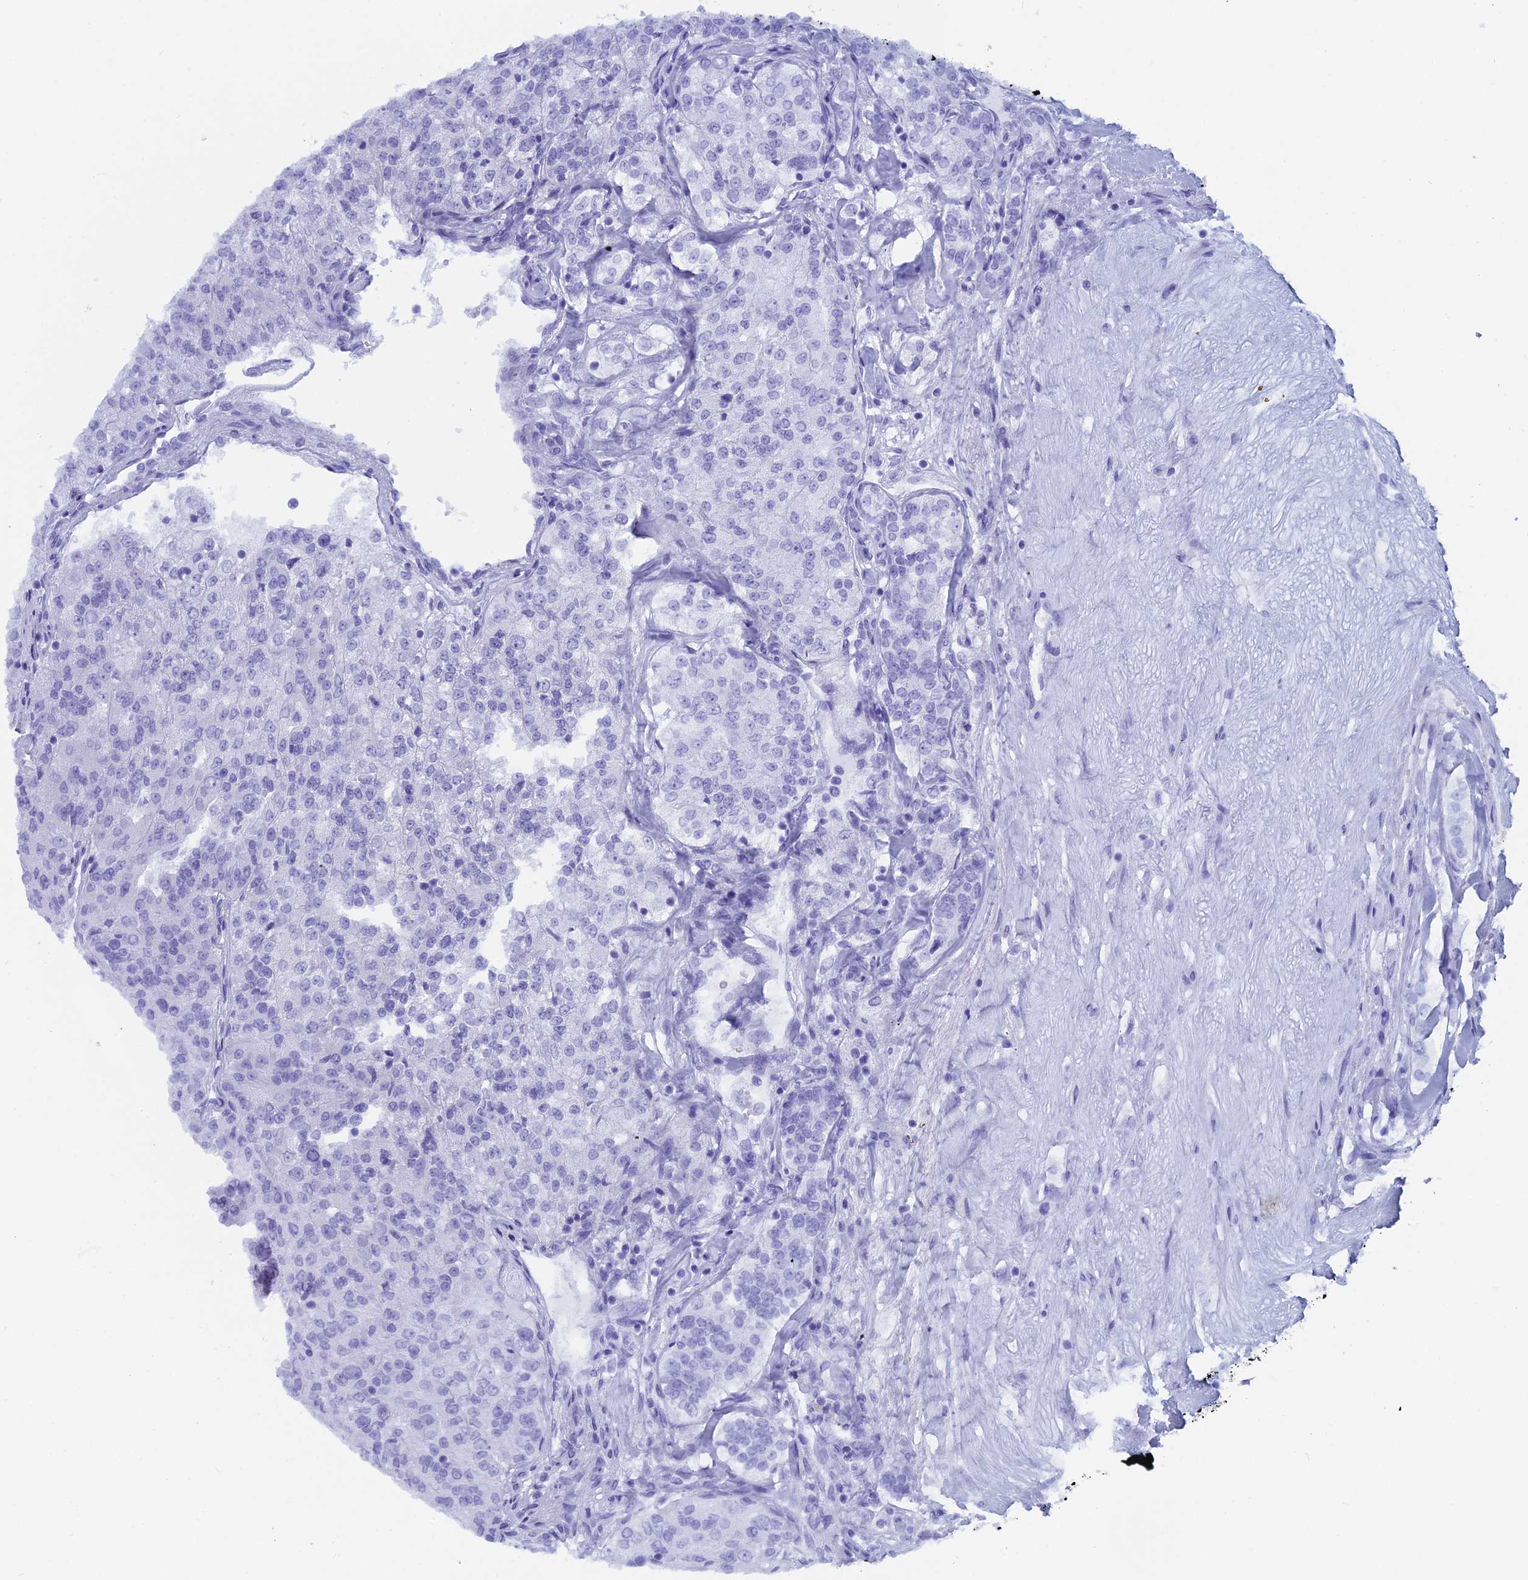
{"staining": {"intensity": "negative", "quantity": "none", "location": "none"}, "tissue": "renal cancer", "cell_type": "Tumor cells", "image_type": "cancer", "snomed": [{"axis": "morphology", "description": "Adenocarcinoma, NOS"}, {"axis": "topography", "description": "Kidney"}], "caption": "Human adenocarcinoma (renal) stained for a protein using immunohistochemistry (IHC) reveals no positivity in tumor cells.", "gene": "CAPS", "patient": {"sex": "female", "age": 63}}